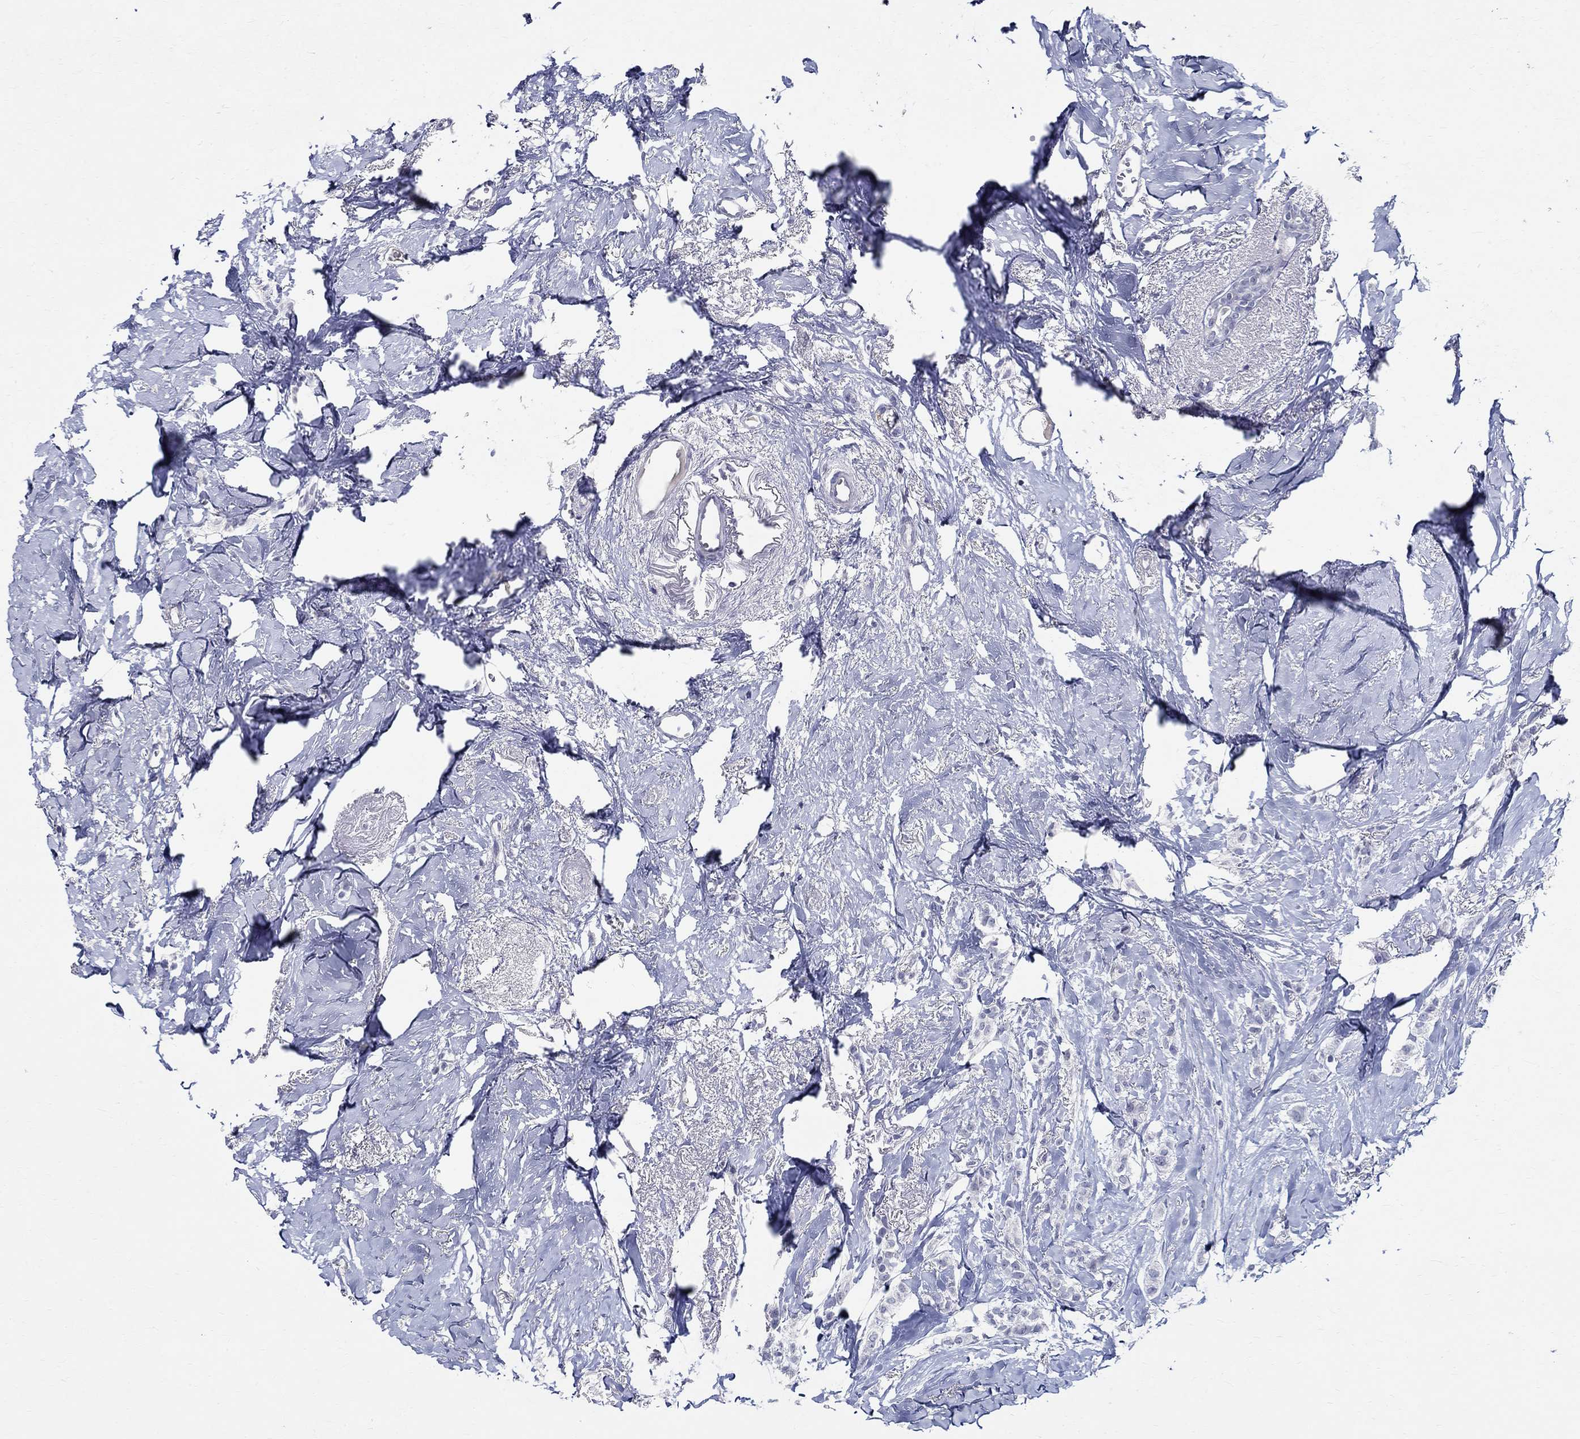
{"staining": {"intensity": "negative", "quantity": "none", "location": "none"}, "tissue": "breast cancer", "cell_type": "Tumor cells", "image_type": "cancer", "snomed": [{"axis": "morphology", "description": "Duct carcinoma"}, {"axis": "topography", "description": "Breast"}], "caption": "Immunohistochemistry histopathology image of neoplastic tissue: human infiltrating ductal carcinoma (breast) stained with DAB reveals no significant protein expression in tumor cells. Brightfield microscopy of IHC stained with DAB (3,3'-diaminobenzidine) (brown) and hematoxylin (blue), captured at high magnification.", "gene": "CETN1", "patient": {"sex": "female", "age": 85}}